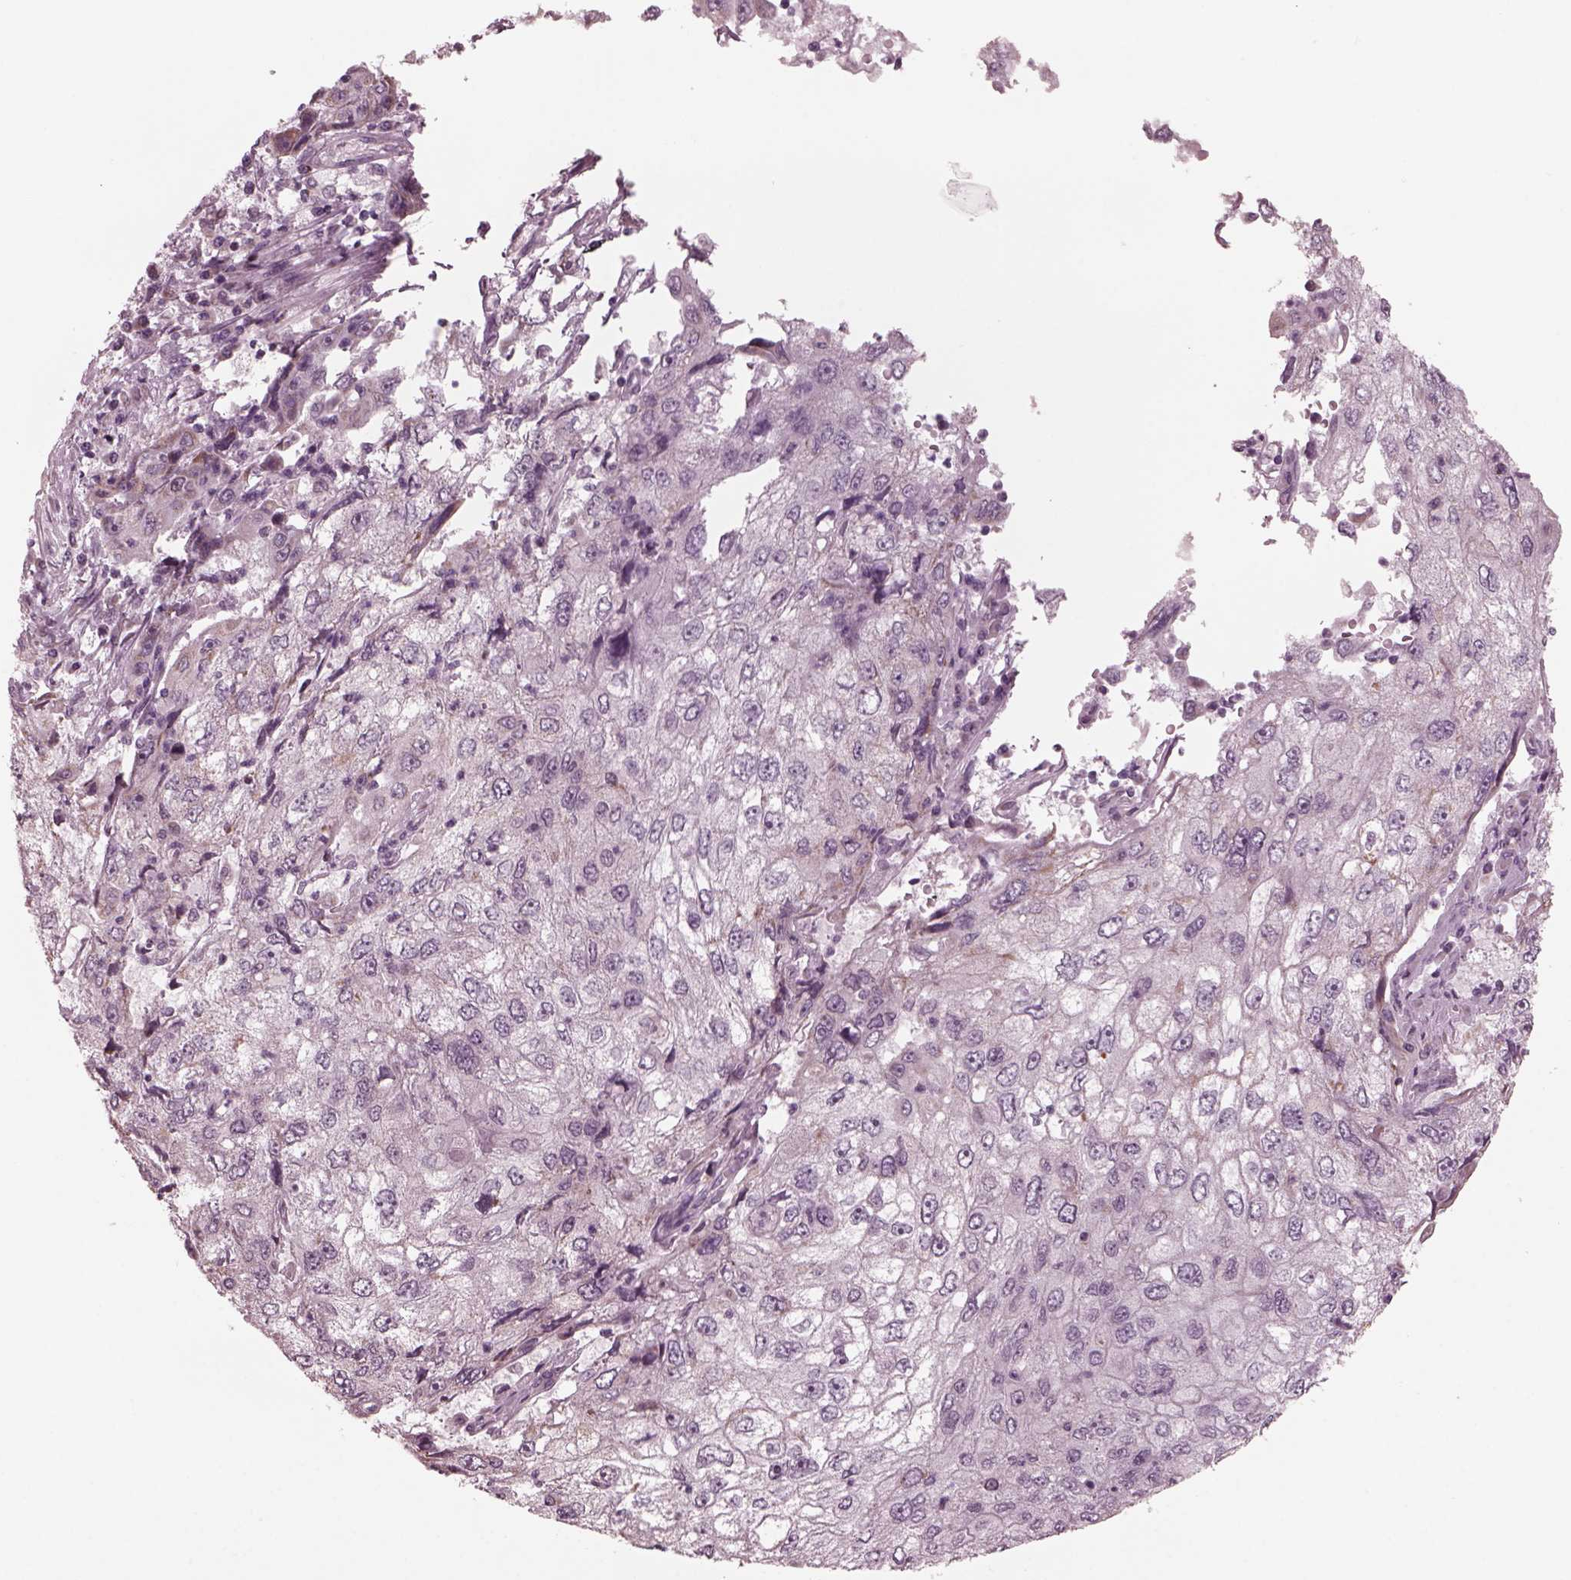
{"staining": {"intensity": "moderate", "quantity": "<25%", "location": "cytoplasmic/membranous"}, "tissue": "cervical cancer", "cell_type": "Tumor cells", "image_type": "cancer", "snomed": [{"axis": "morphology", "description": "Squamous cell carcinoma, NOS"}, {"axis": "topography", "description": "Cervix"}], "caption": "Moderate cytoplasmic/membranous staining for a protein is identified in about <25% of tumor cells of cervical cancer (squamous cell carcinoma) using immunohistochemistry (IHC).", "gene": "CELSR3", "patient": {"sex": "female", "age": 36}}